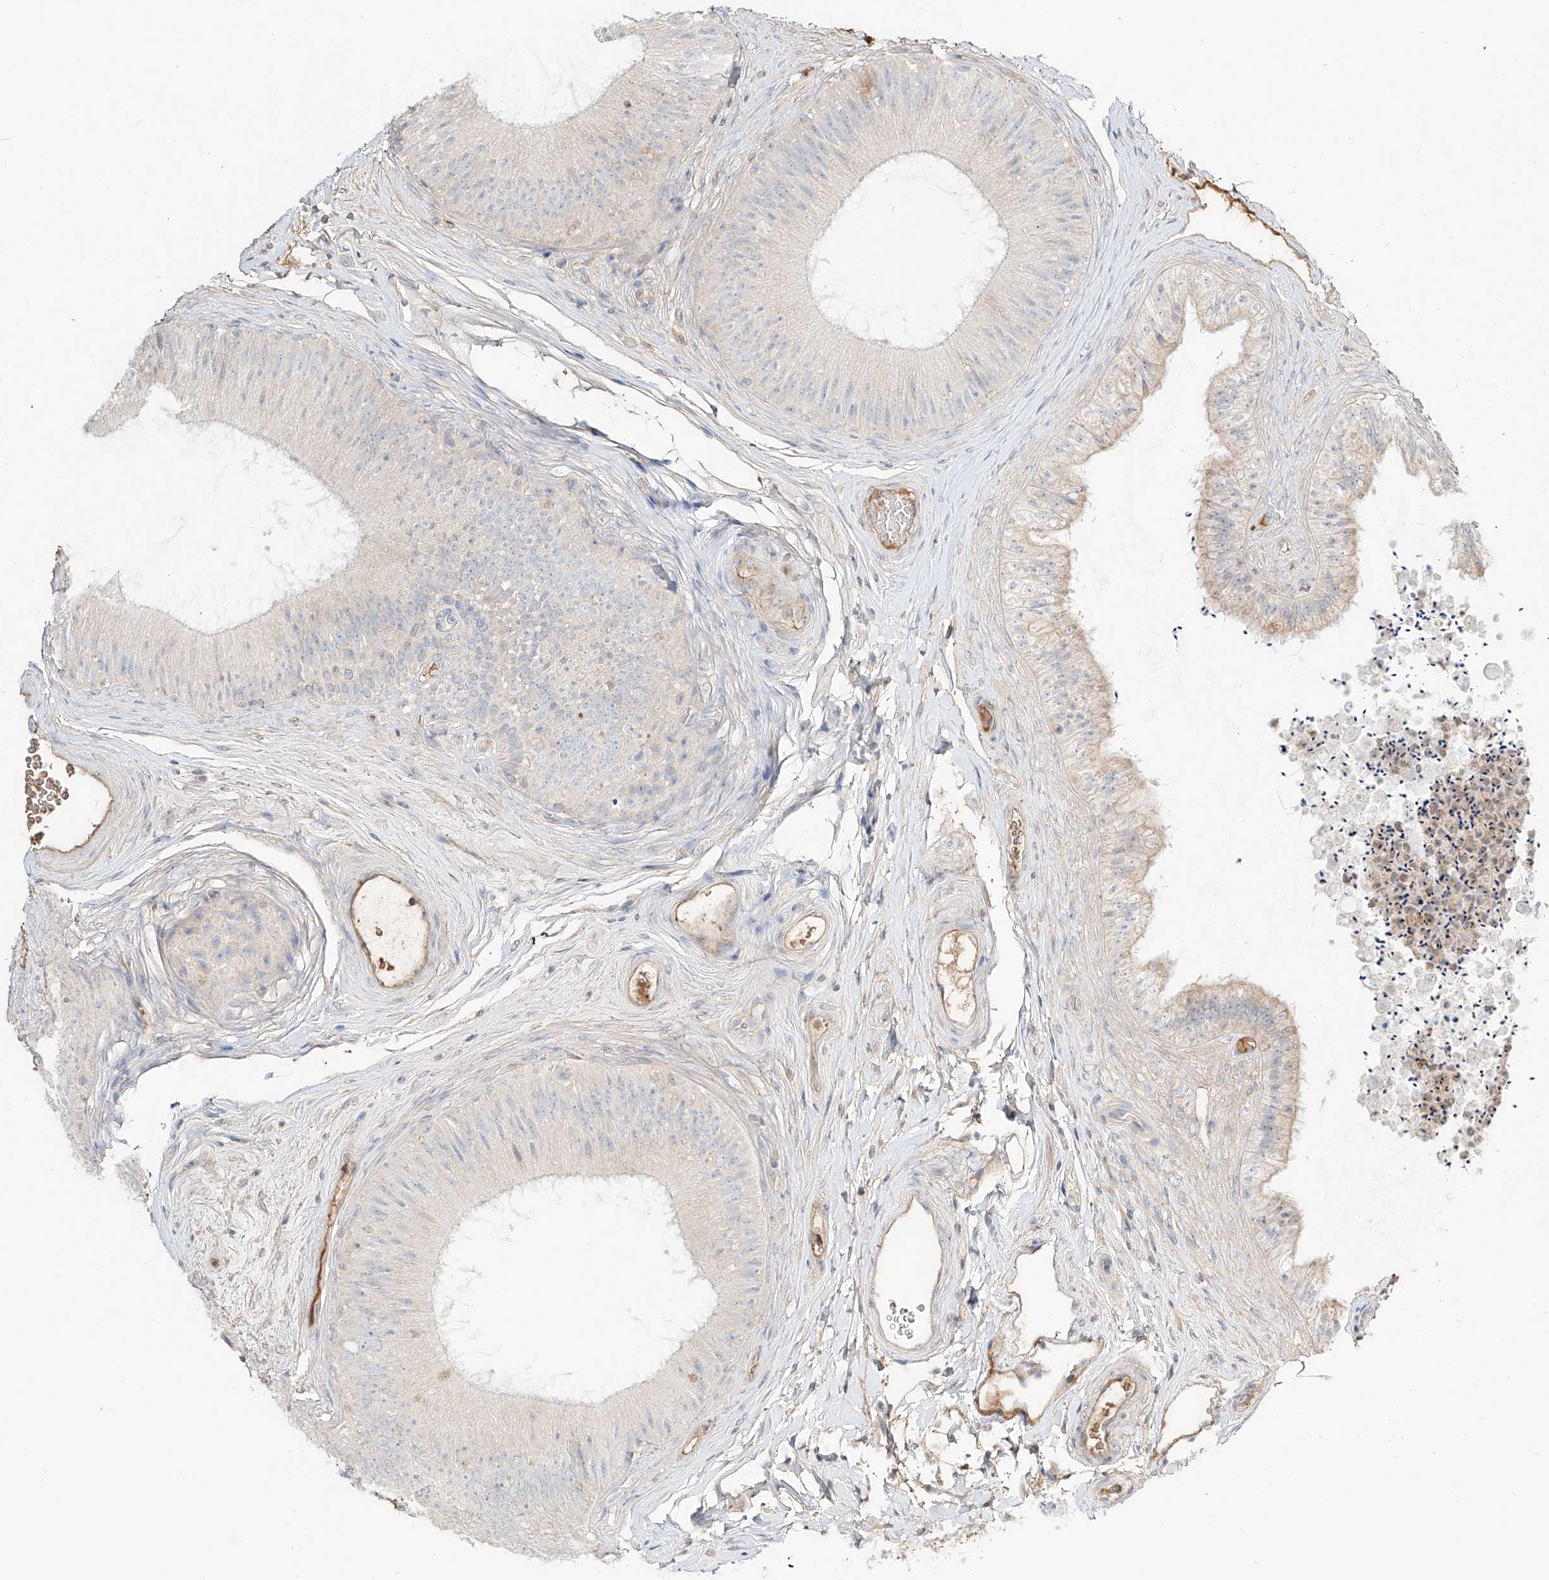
{"staining": {"intensity": "weak", "quantity": "<25%", "location": "cytoplasmic/membranous"}, "tissue": "epididymis", "cell_type": "Glandular cells", "image_type": "normal", "snomed": [{"axis": "morphology", "description": "Normal tissue, NOS"}, {"axis": "topography", "description": "Epididymis"}], "caption": "Immunohistochemistry (IHC) micrograph of unremarkable epididymis: human epididymis stained with DAB (3,3'-diaminobenzidine) exhibits no significant protein staining in glandular cells. The staining was performed using DAB (3,3'-diaminobenzidine) to visualize the protein expression in brown, while the nuclei were stained in blue with hematoxylin (Magnification: 20x).", "gene": "ERO1A", "patient": {"sex": "male", "age": 45}}